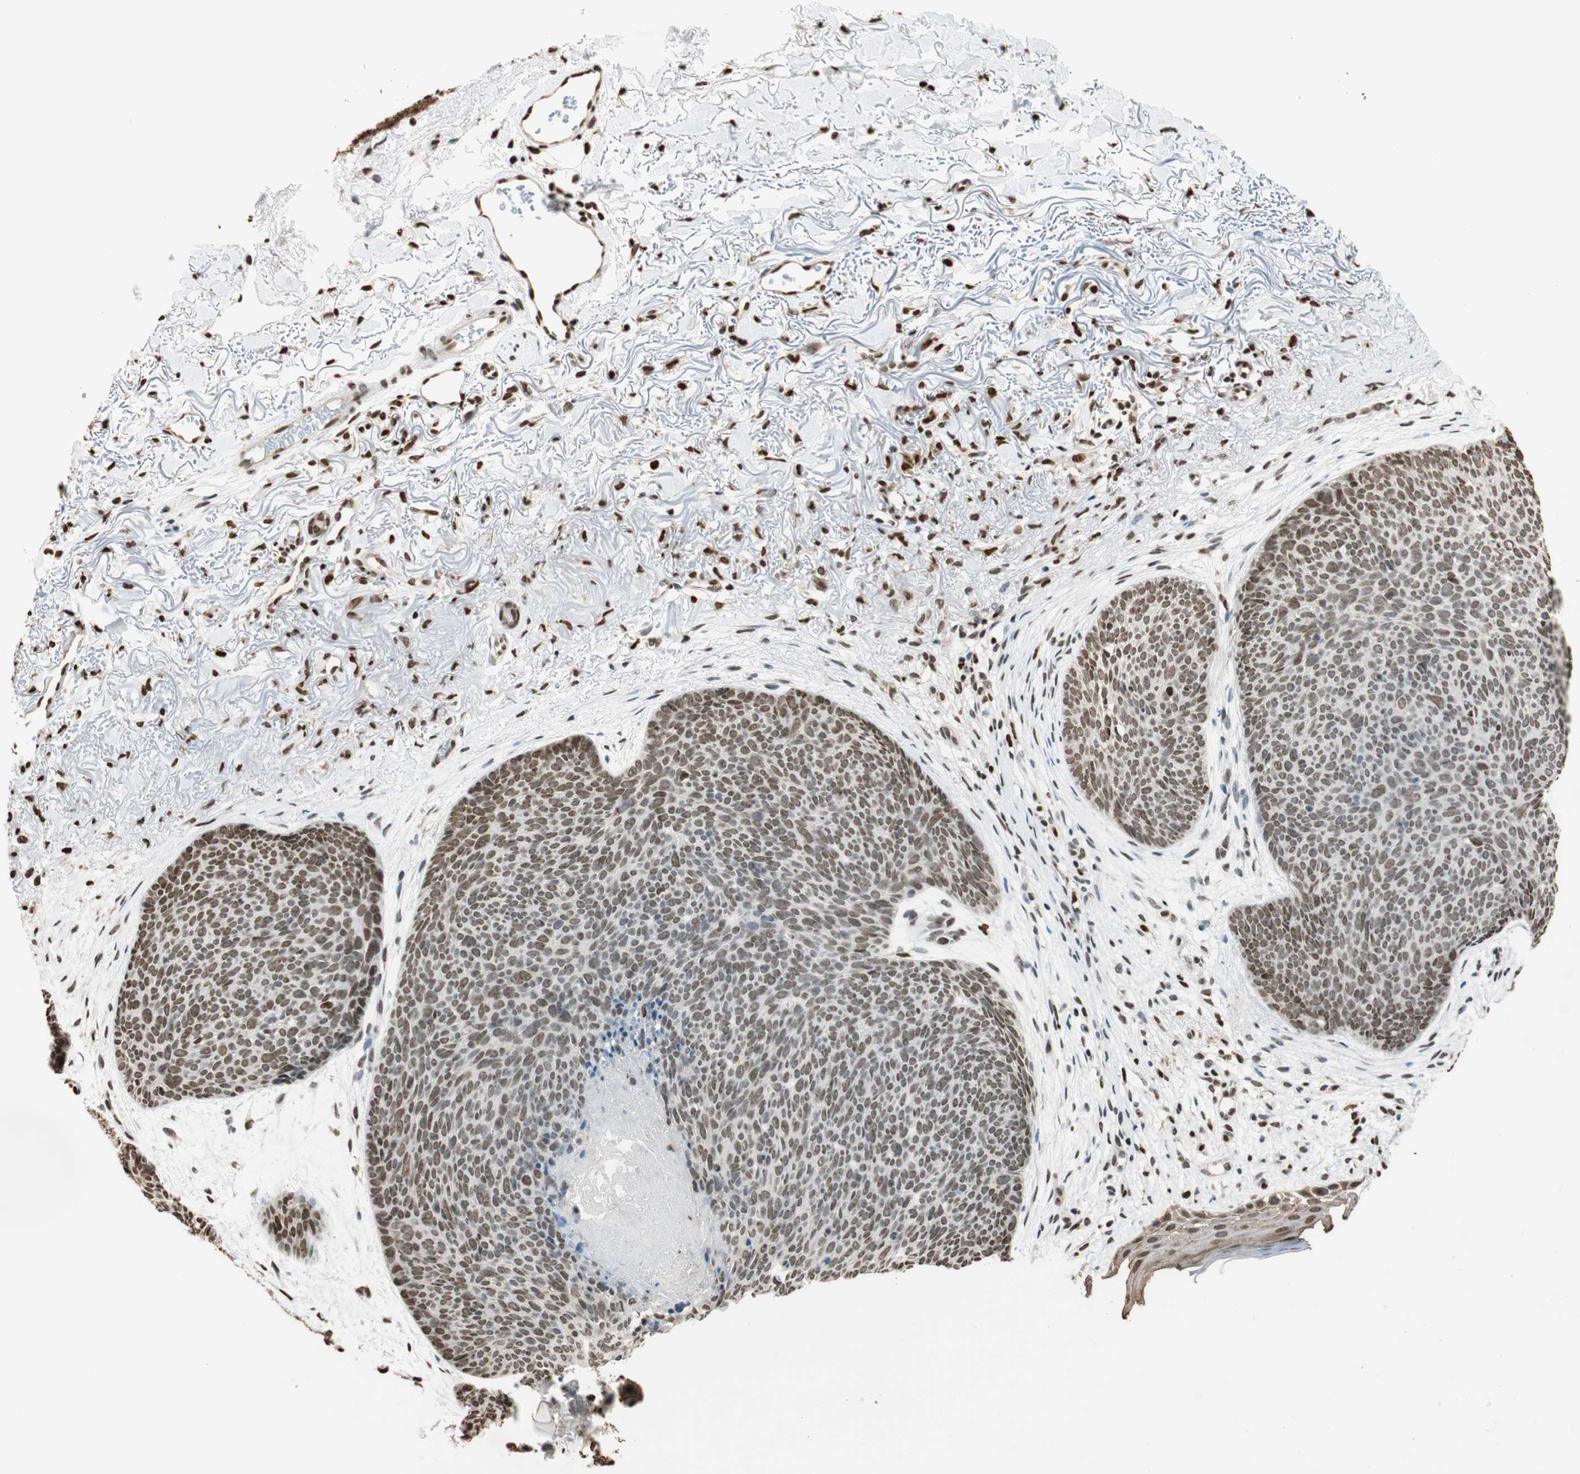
{"staining": {"intensity": "moderate", "quantity": ">75%", "location": "nuclear"}, "tissue": "skin cancer", "cell_type": "Tumor cells", "image_type": "cancer", "snomed": [{"axis": "morphology", "description": "Normal tissue, NOS"}, {"axis": "morphology", "description": "Basal cell carcinoma"}, {"axis": "topography", "description": "Skin"}], "caption": "A histopathology image of basal cell carcinoma (skin) stained for a protein displays moderate nuclear brown staining in tumor cells. (Stains: DAB in brown, nuclei in blue, Microscopy: brightfield microscopy at high magnification).", "gene": "FANCG", "patient": {"sex": "female", "age": 70}}